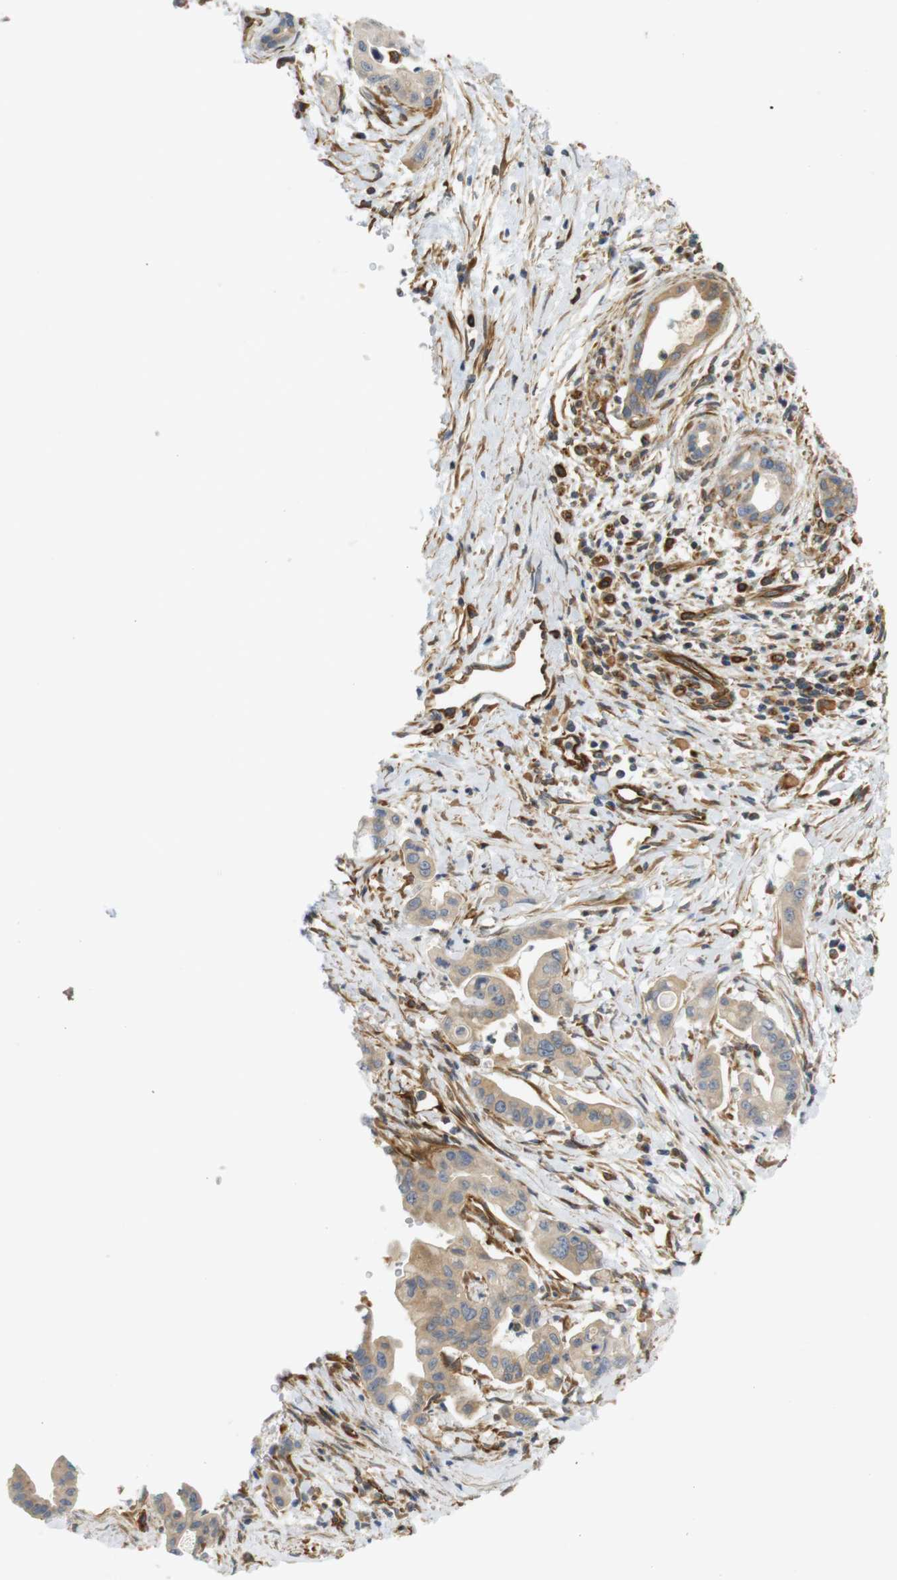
{"staining": {"intensity": "weak", "quantity": "<25%", "location": "cytoplasmic/membranous"}, "tissue": "pancreatic cancer", "cell_type": "Tumor cells", "image_type": "cancer", "snomed": [{"axis": "morphology", "description": "Adenocarcinoma, NOS"}, {"axis": "topography", "description": "Pancreas"}], "caption": "A high-resolution micrograph shows IHC staining of adenocarcinoma (pancreatic), which reveals no significant staining in tumor cells. Brightfield microscopy of immunohistochemistry stained with DAB (3,3'-diaminobenzidine) (brown) and hematoxylin (blue), captured at high magnification.", "gene": "CYTH3", "patient": {"sex": "female", "age": 75}}